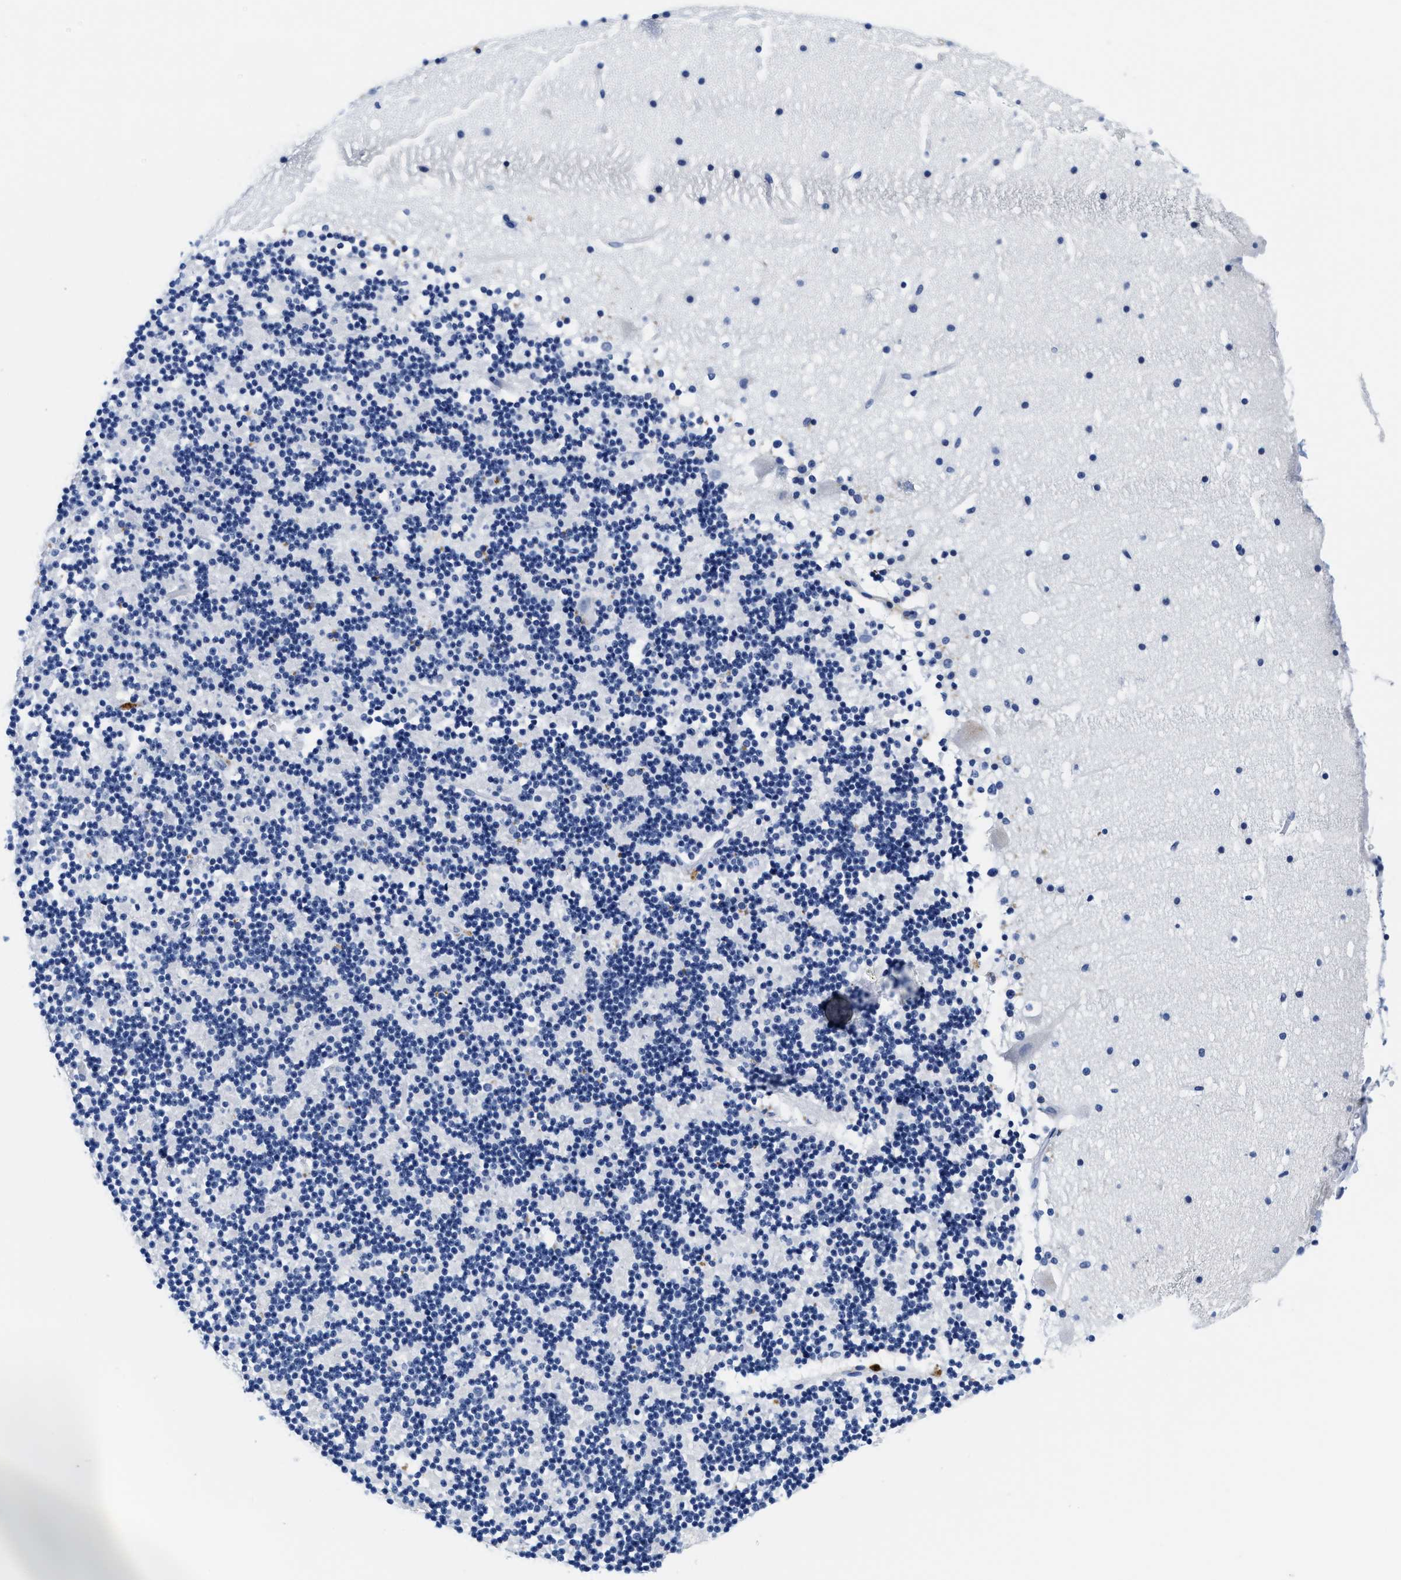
{"staining": {"intensity": "negative", "quantity": "none", "location": "none"}, "tissue": "cerebellum", "cell_type": "Cells in granular layer", "image_type": "normal", "snomed": [{"axis": "morphology", "description": "Normal tissue, NOS"}, {"axis": "topography", "description": "Cerebellum"}], "caption": "Cerebellum was stained to show a protein in brown. There is no significant staining in cells in granular layer. The staining was performed using DAB to visualize the protein expression in brown, while the nuclei were stained in blue with hematoxylin (Magnification: 20x).", "gene": "TTC3", "patient": {"sex": "male", "age": 57}}